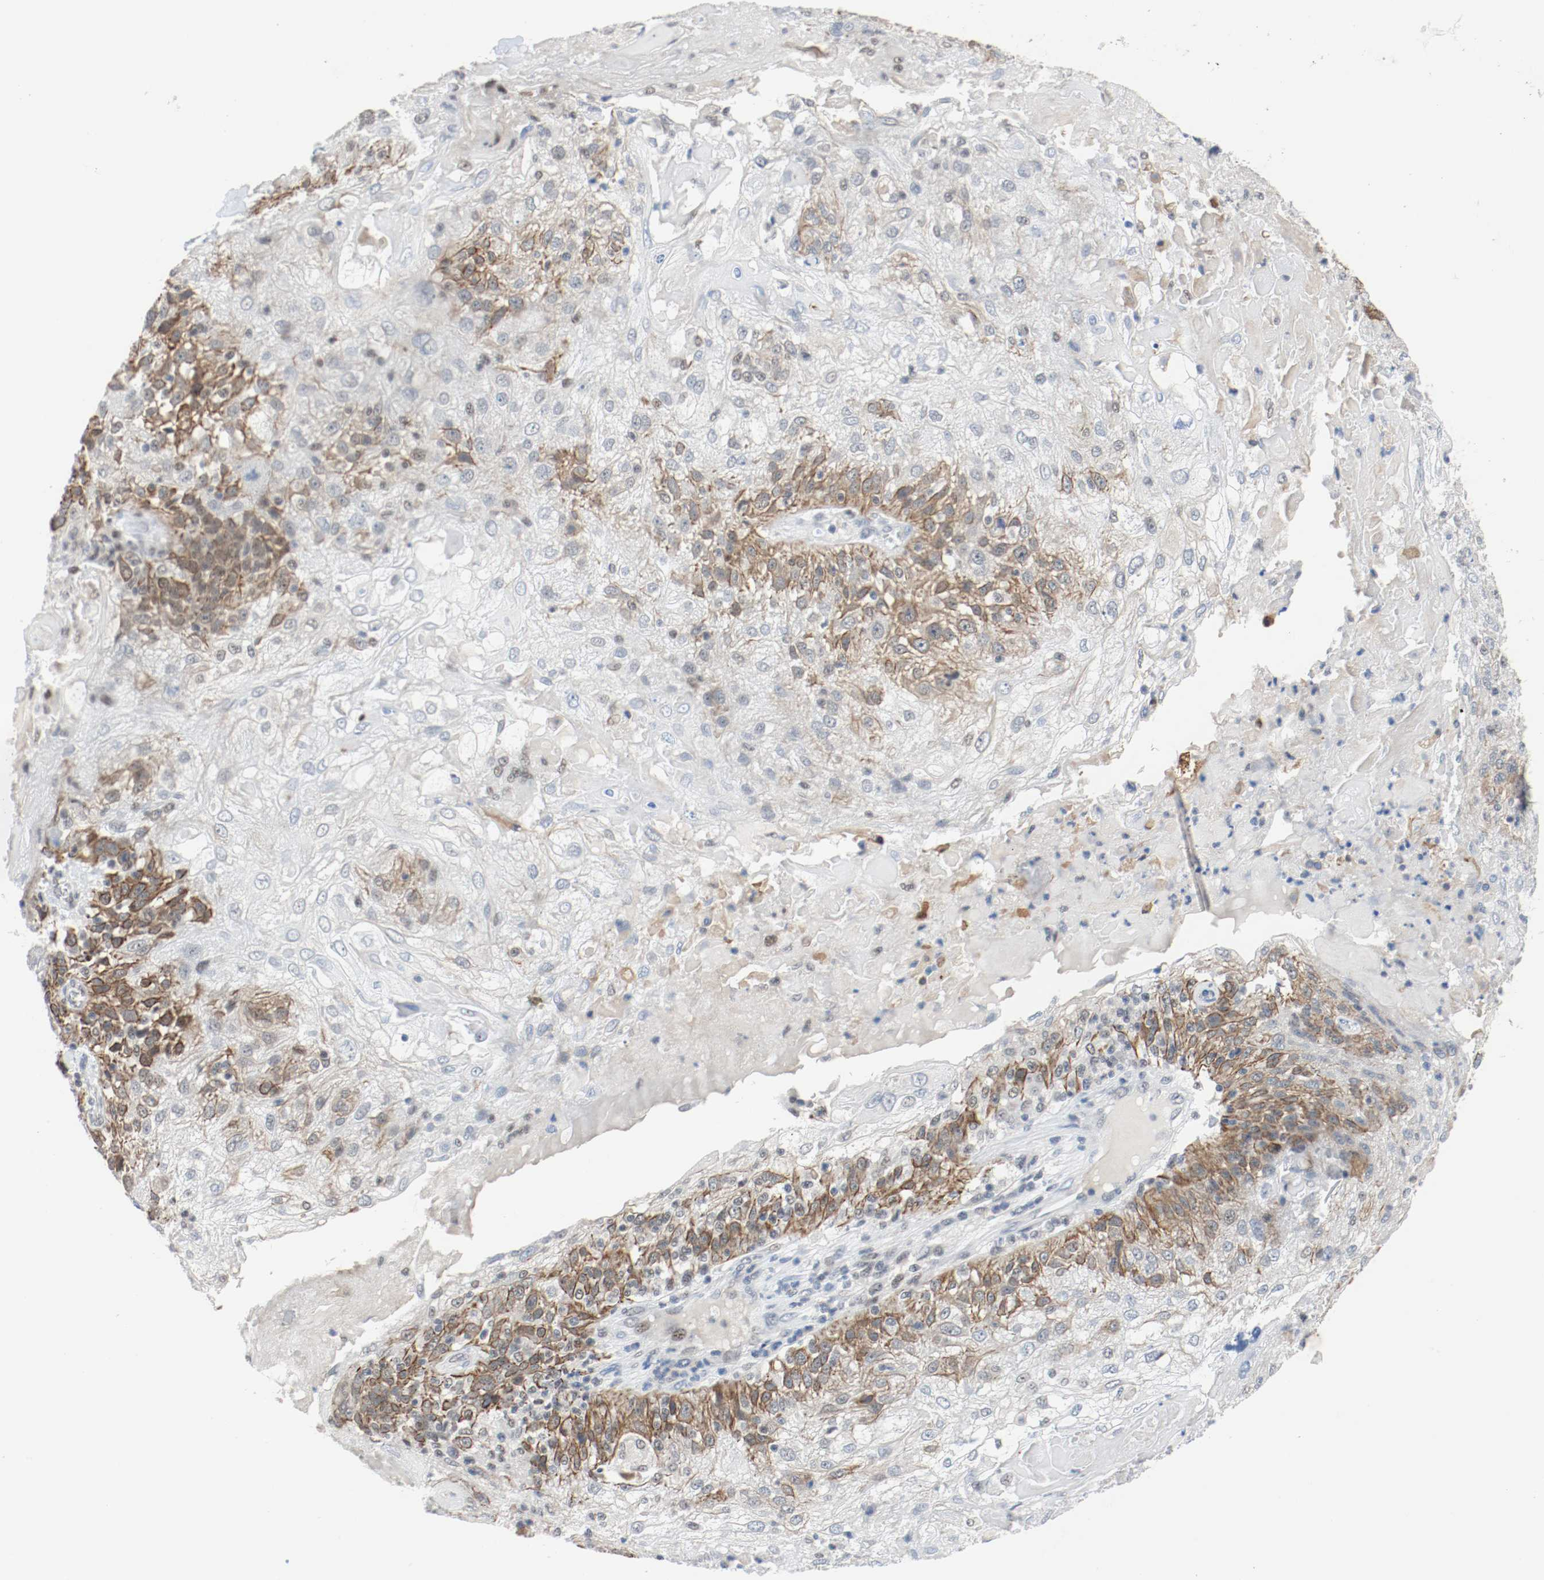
{"staining": {"intensity": "weak", "quantity": "<25%", "location": "cytoplasmic/membranous"}, "tissue": "skin cancer", "cell_type": "Tumor cells", "image_type": "cancer", "snomed": [{"axis": "morphology", "description": "Normal tissue, NOS"}, {"axis": "morphology", "description": "Squamous cell carcinoma, NOS"}, {"axis": "topography", "description": "Skin"}], "caption": "There is no significant expression in tumor cells of skin cancer.", "gene": "ASH1L", "patient": {"sex": "female", "age": 83}}